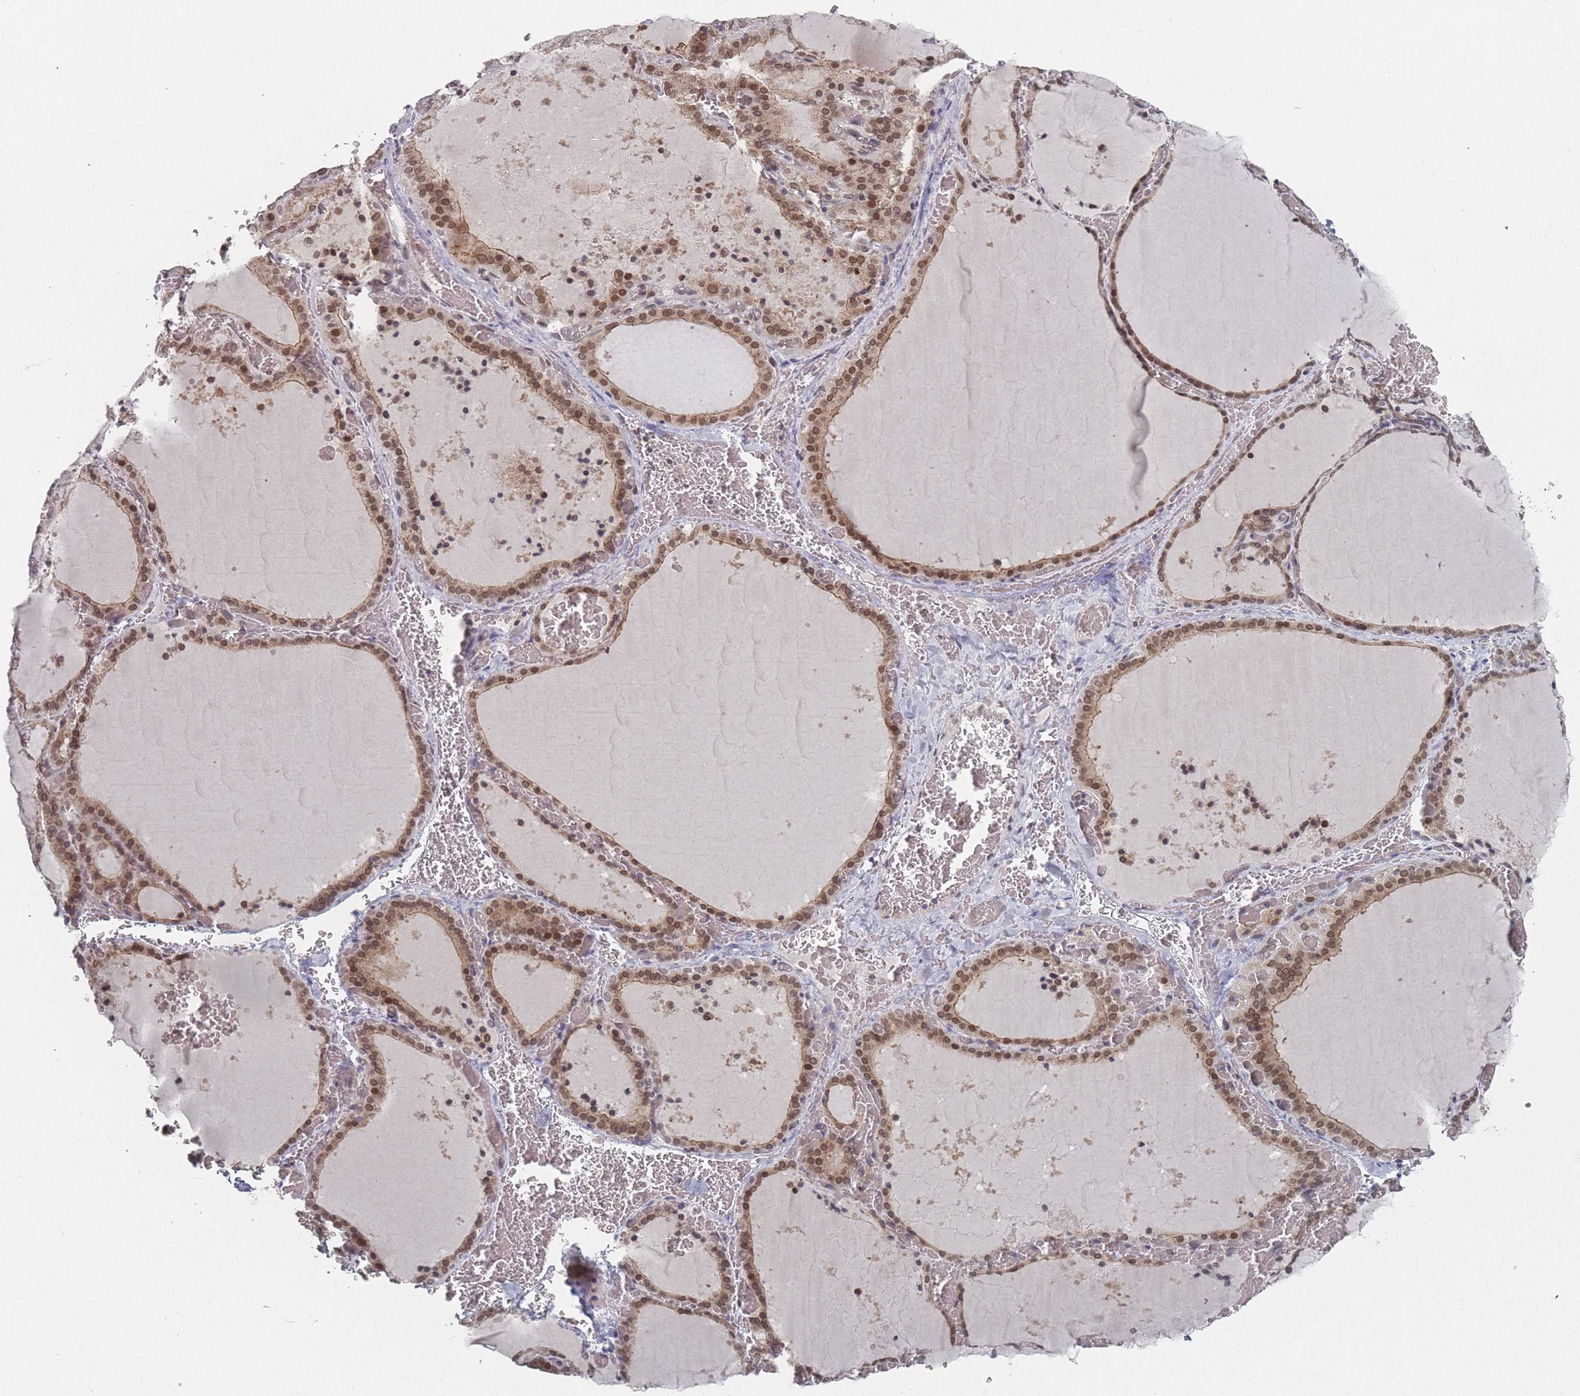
{"staining": {"intensity": "moderate", "quantity": ">75%", "location": "cytoplasmic/membranous,nuclear"}, "tissue": "thyroid gland", "cell_type": "Glandular cells", "image_type": "normal", "snomed": [{"axis": "morphology", "description": "Normal tissue, NOS"}, {"axis": "topography", "description": "Thyroid gland"}], "caption": "Protein expression analysis of unremarkable thyroid gland displays moderate cytoplasmic/membranous,nuclear positivity in approximately >75% of glandular cells.", "gene": "TBC1D25", "patient": {"sex": "female", "age": 39}}